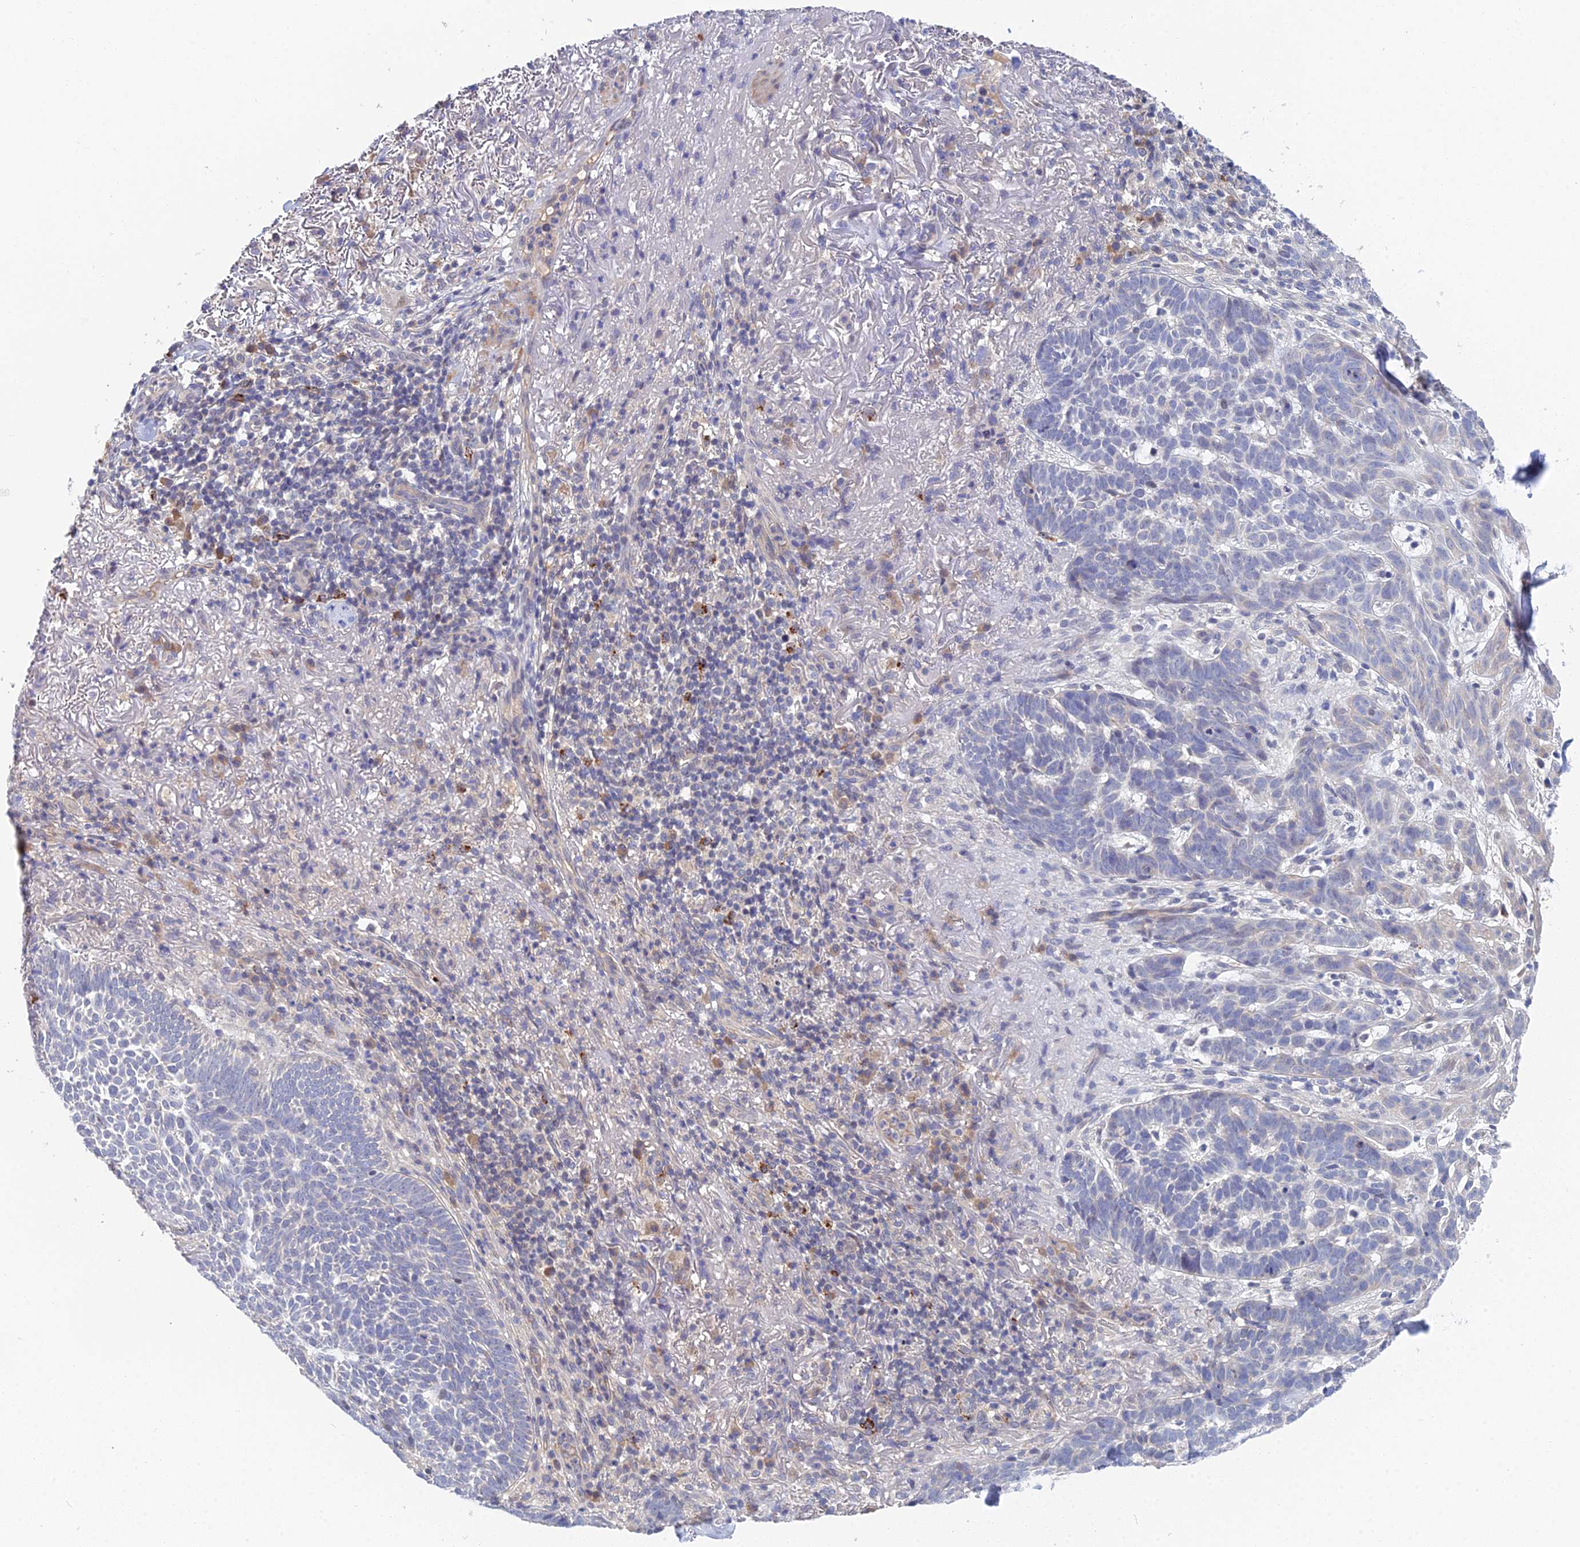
{"staining": {"intensity": "negative", "quantity": "none", "location": "none"}, "tissue": "skin cancer", "cell_type": "Tumor cells", "image_type": "cancer", "snomed": [{"axis": "morphology", "description": "Basal cell carcinoma"}, {"axis": "topography", "description": "Skin"}], "caption": "An IHC image of skin cancer is shown. There is no staining in tumor cells of skin cancer.", "gene": "DNAH14", "patient": {"sex": "female", "age": 78}}